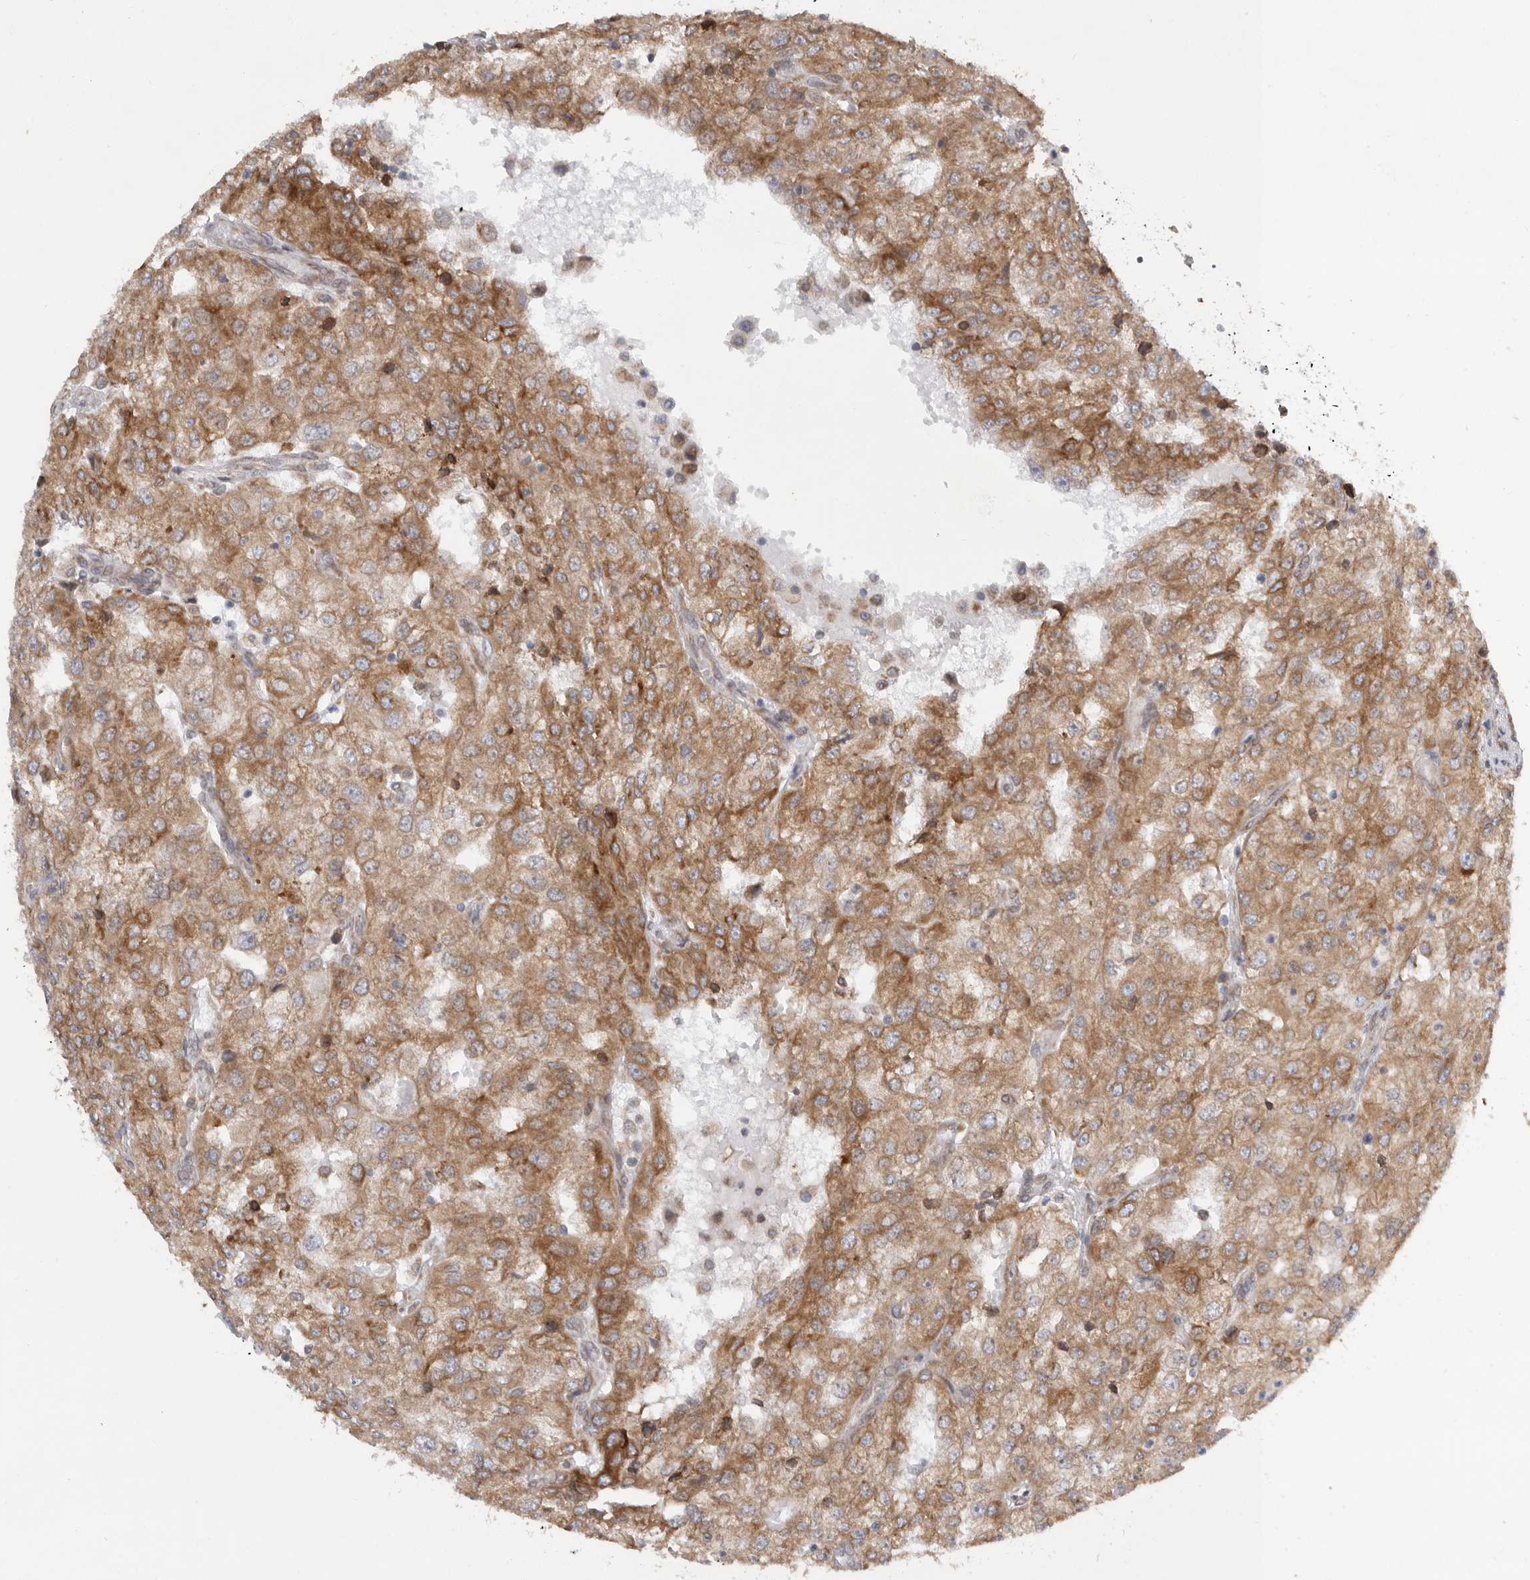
{"staining": {"intensity": "moderate", "quantity": ">75%", "location": "cytoplasmic/membranous"}, "tissue": "renal cancer", "cell_type": "Tumor cells", "image_type": "cancer", "snomed": [{"axis": "morphology", "description": "Adenocarcinoma, NOS"}, {"axis": "topography", "description": "Kidney"}], "caption": "Renal cancer stained with DAB (3,3'-diaminobenzidine) immunohistochemistry (IHC) demonstrates medium levels of moderate cytoplasmic/membranous expression in about >75% of tumor cells.", "gene": "GANAB", "patient": {"sex": "female", "age": 54}}